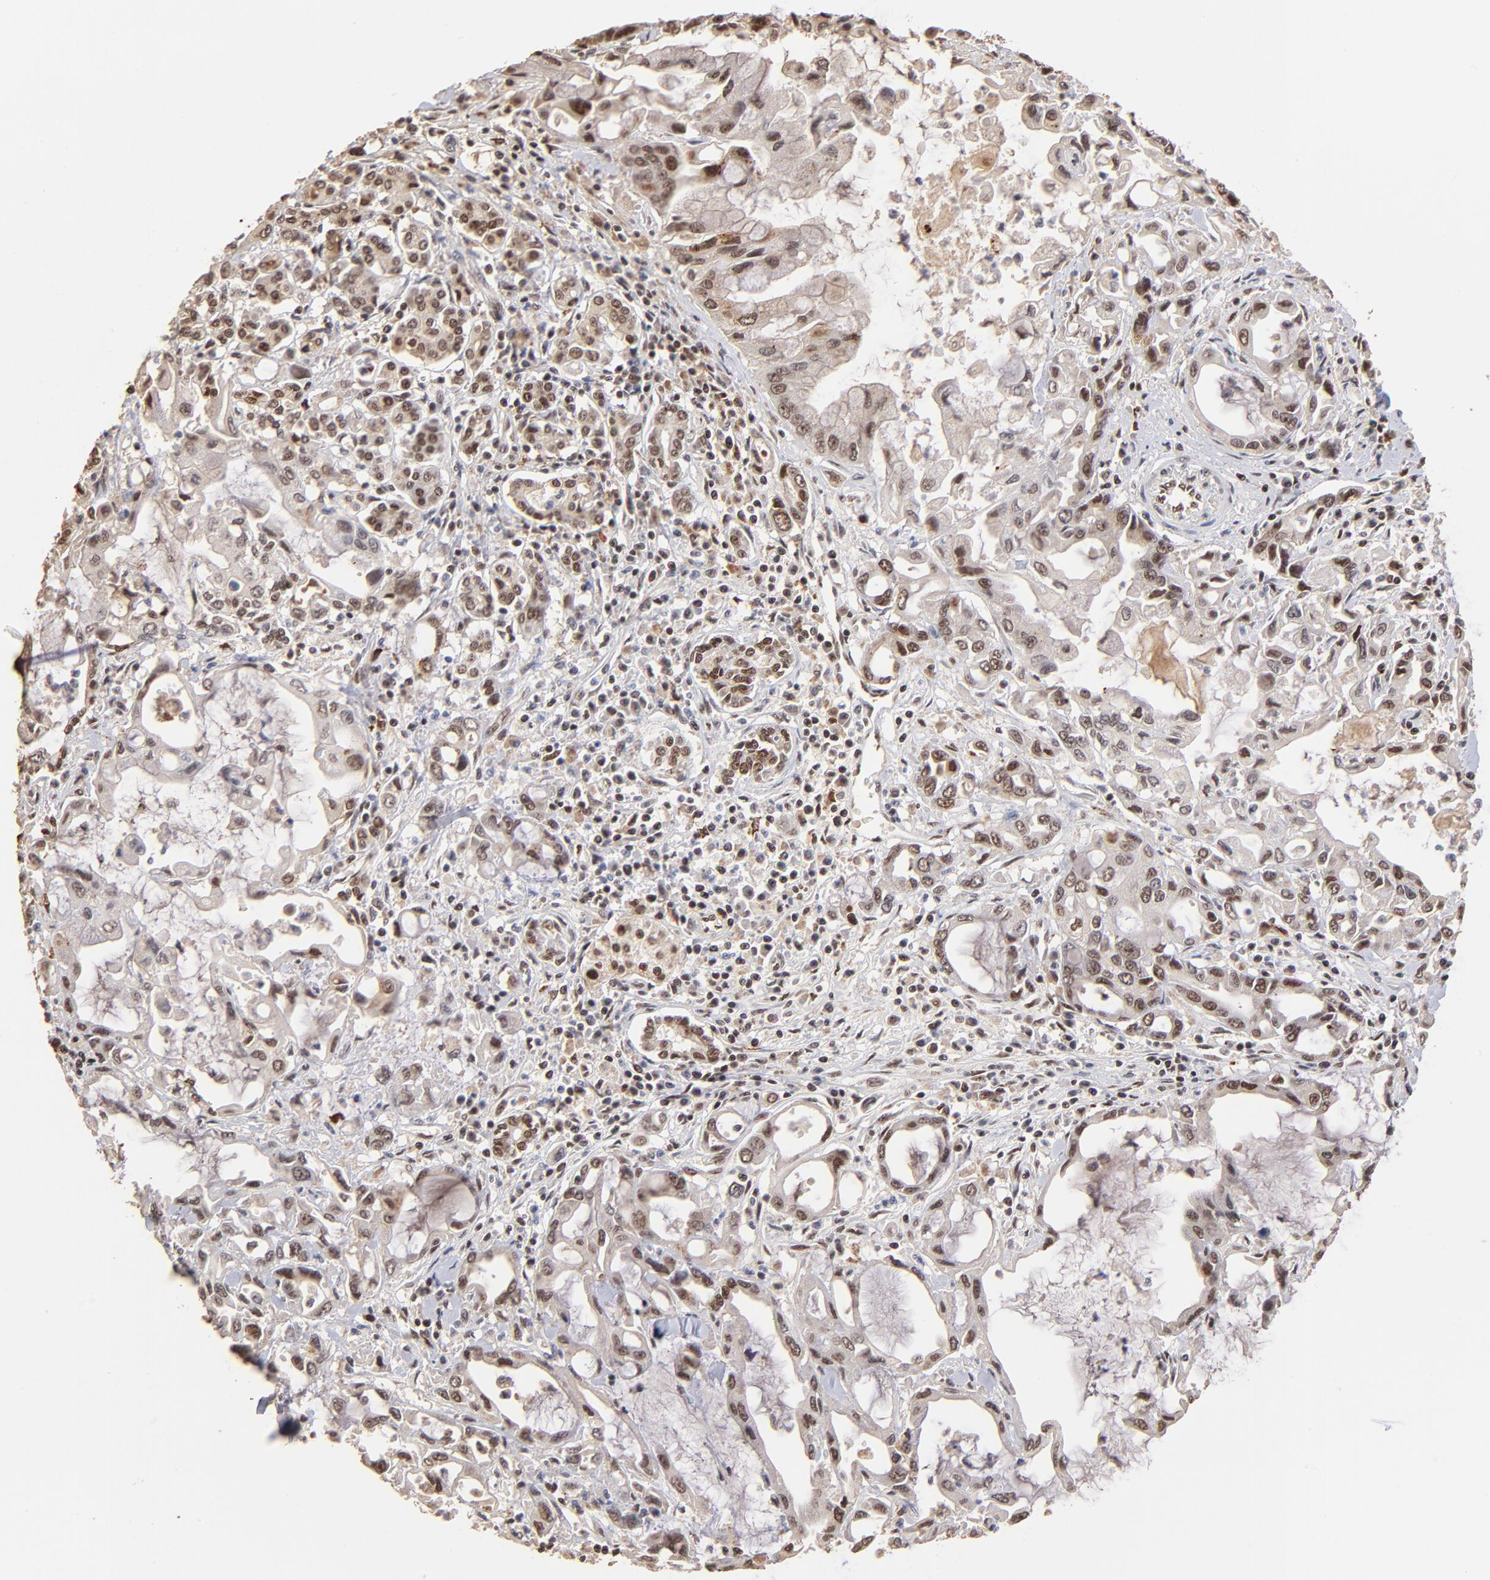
{"staining": {"intensity": "moderate", "quantity": ">75%", "location": "cytoplasmic/membranous,nuclear"}, "tissue": "pancreatic cancer", "cell_type": "Tumor cells", "image_type": "cancer", "snomed": [{"axis": "morphology", "description": "Adenocarcinoma, NOS"}, {"axis": "topography", "description": "Pancreas"}], "caption": "Tumor cells show medium levels of moderate cytoplasmic/membranous and nuclear expression in about >75% of cells in pancreatic cancer. (DAB IHC with brightfield microscopy, high magnification).", "gene": "ZNF146", "patient": {"sex": "female", "age": 57}}